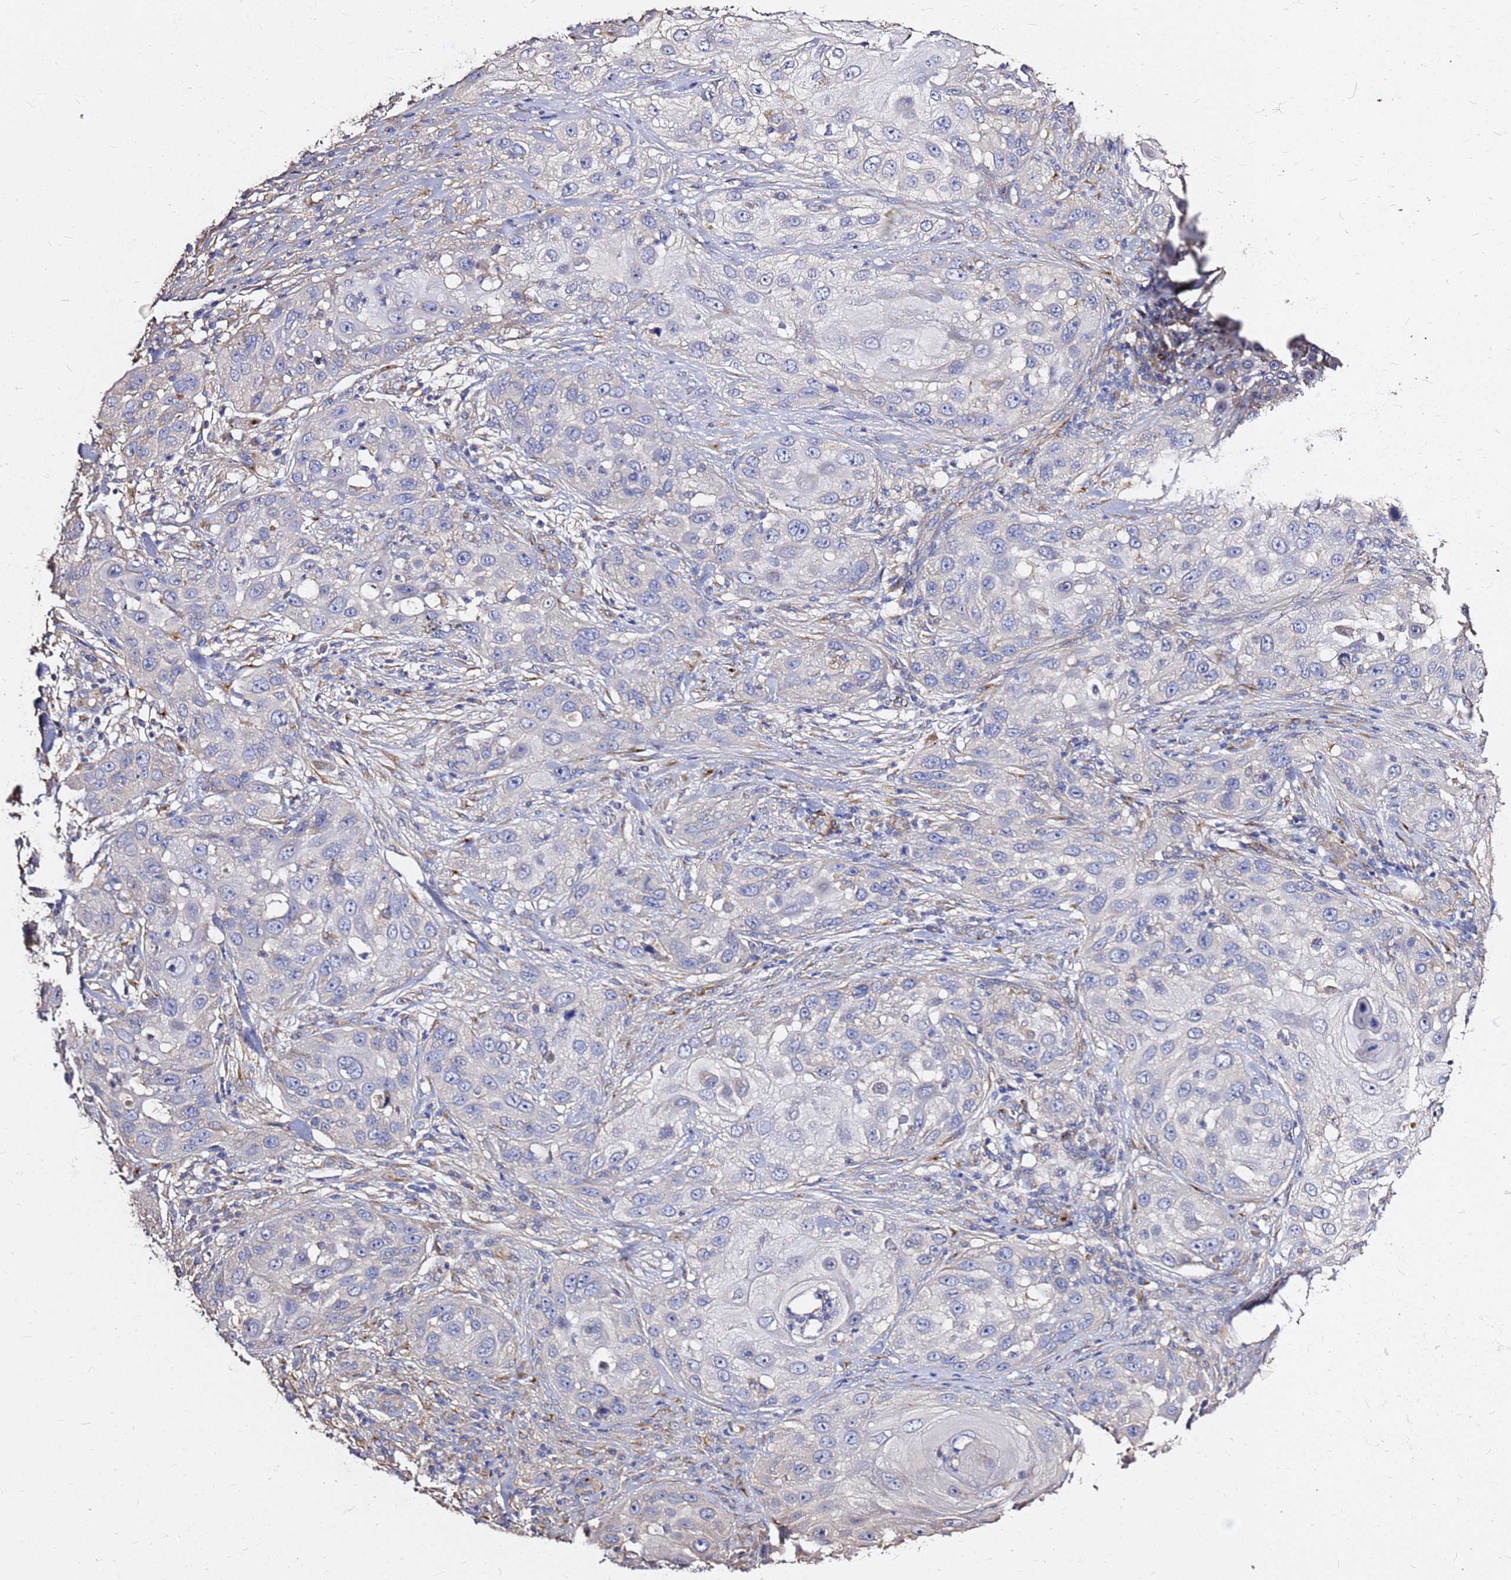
{"staining": {"intensity": "negative", "quantity": "none", "location": "none"}, "tissue": "skin cancer", "cell_type": "Tumor cells", "image_type": "cancer", "snomed": [{"axis": "morphology", "description": "Squamous cell carcinoma, NOS"}, {"axis": "topography", "description": "Skin"}], "caption": "Immunohistochemistry of human skin cancer (squamous cell carcinoma) shows no staining in tumor cells.", "gene": "EXD3", "patient": {"sex": "female", "age": 44}}